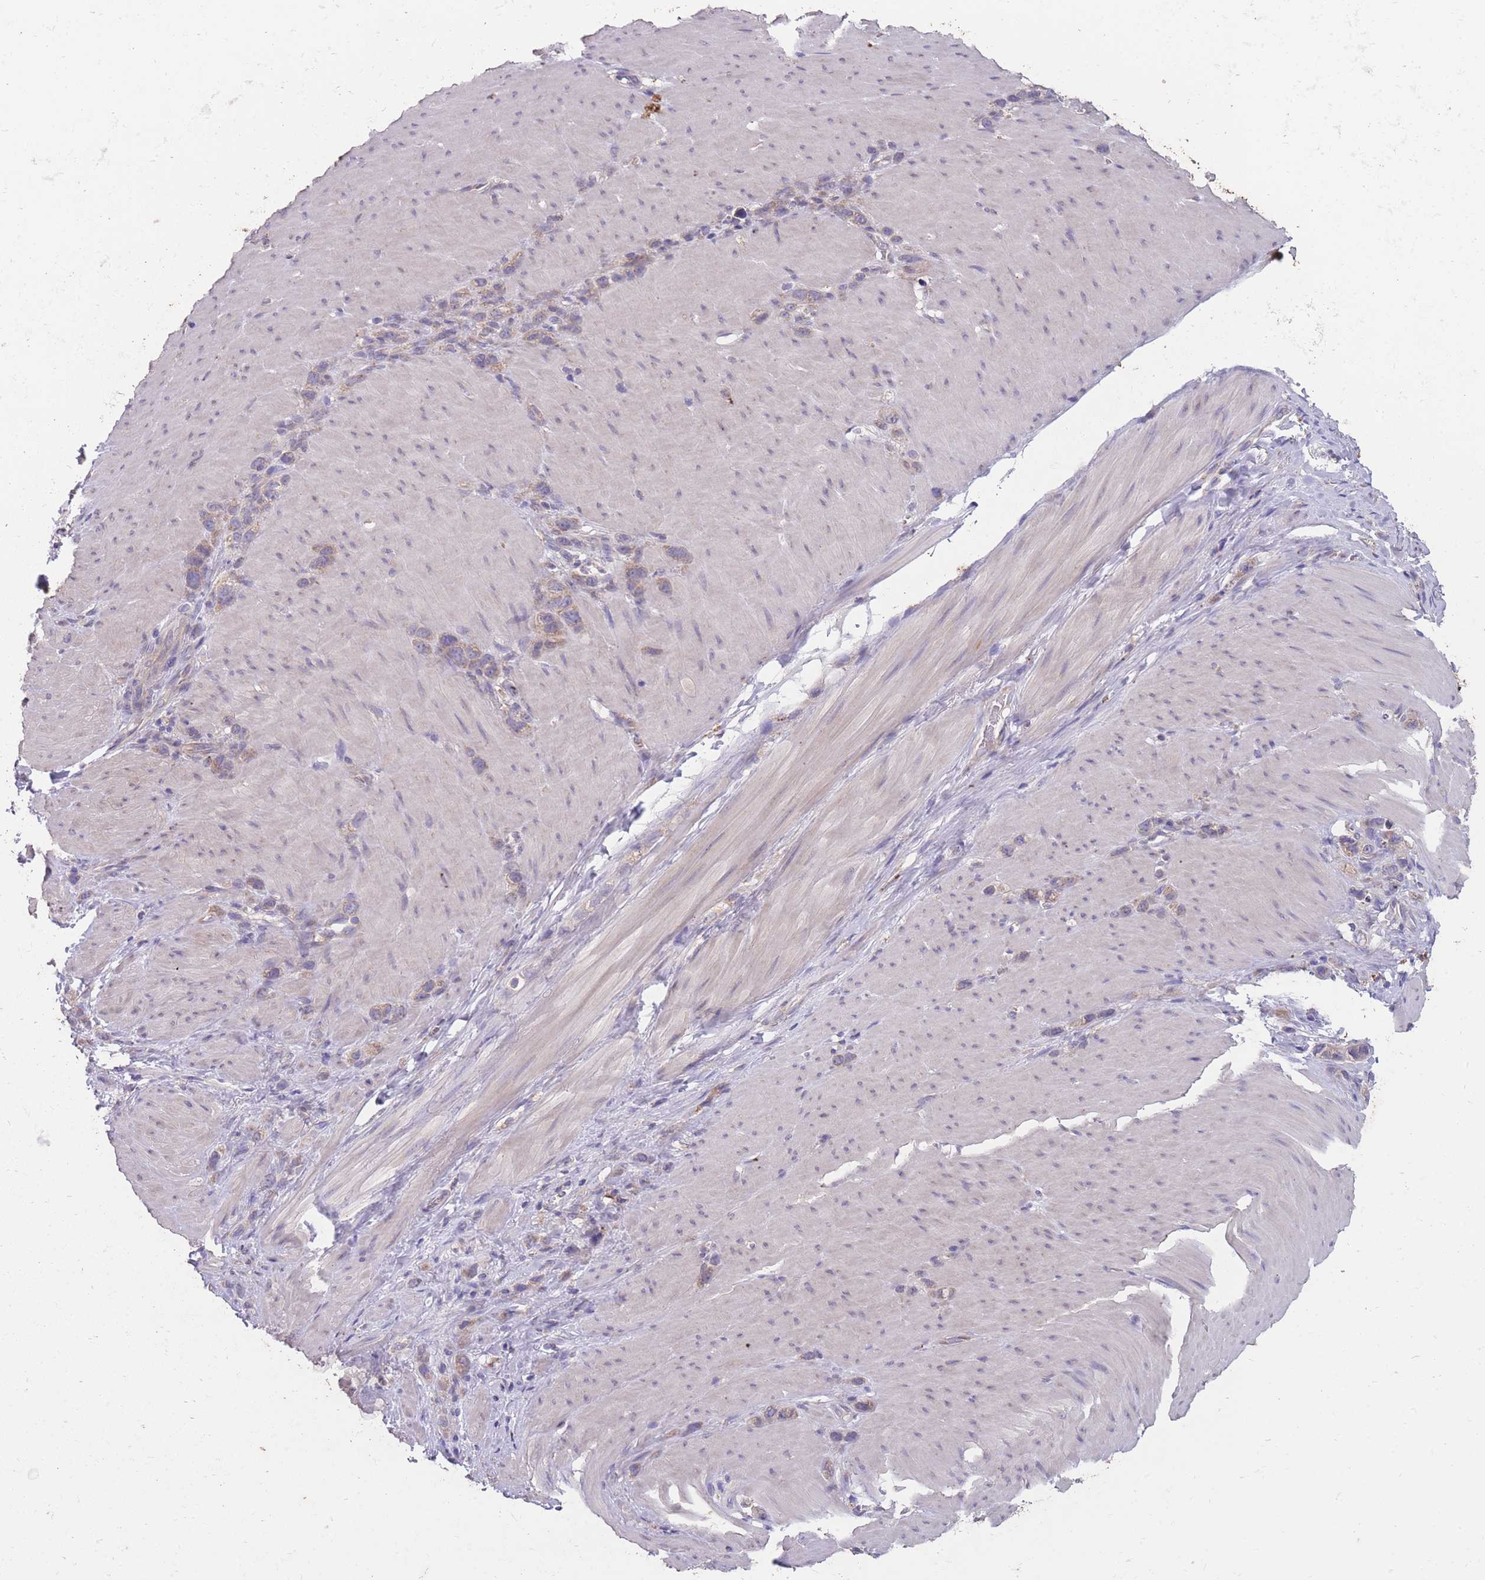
{"staining": {"intensity": "weak", "quantity": ">75%", "location": "cytoplasmic/membranous"}, "tissue": "stomach cancer", "cell_type": "Tumor cells", "image_type": "cancer", "snomed": [{"axis": "morphology", "description": "Adenocarcinoma, NOS"}, {"axis": "topography", "description": "Stomach"}], "caption": "Immunohistochemistry of human stomach cancer (adenocarcinoma) demonstrates low levels of weak cytoplasmic/membranous positivity in approximately >75% of tumor cells.", "gene": "STIM2", "patient": {"sex": "female", "age": 65}}